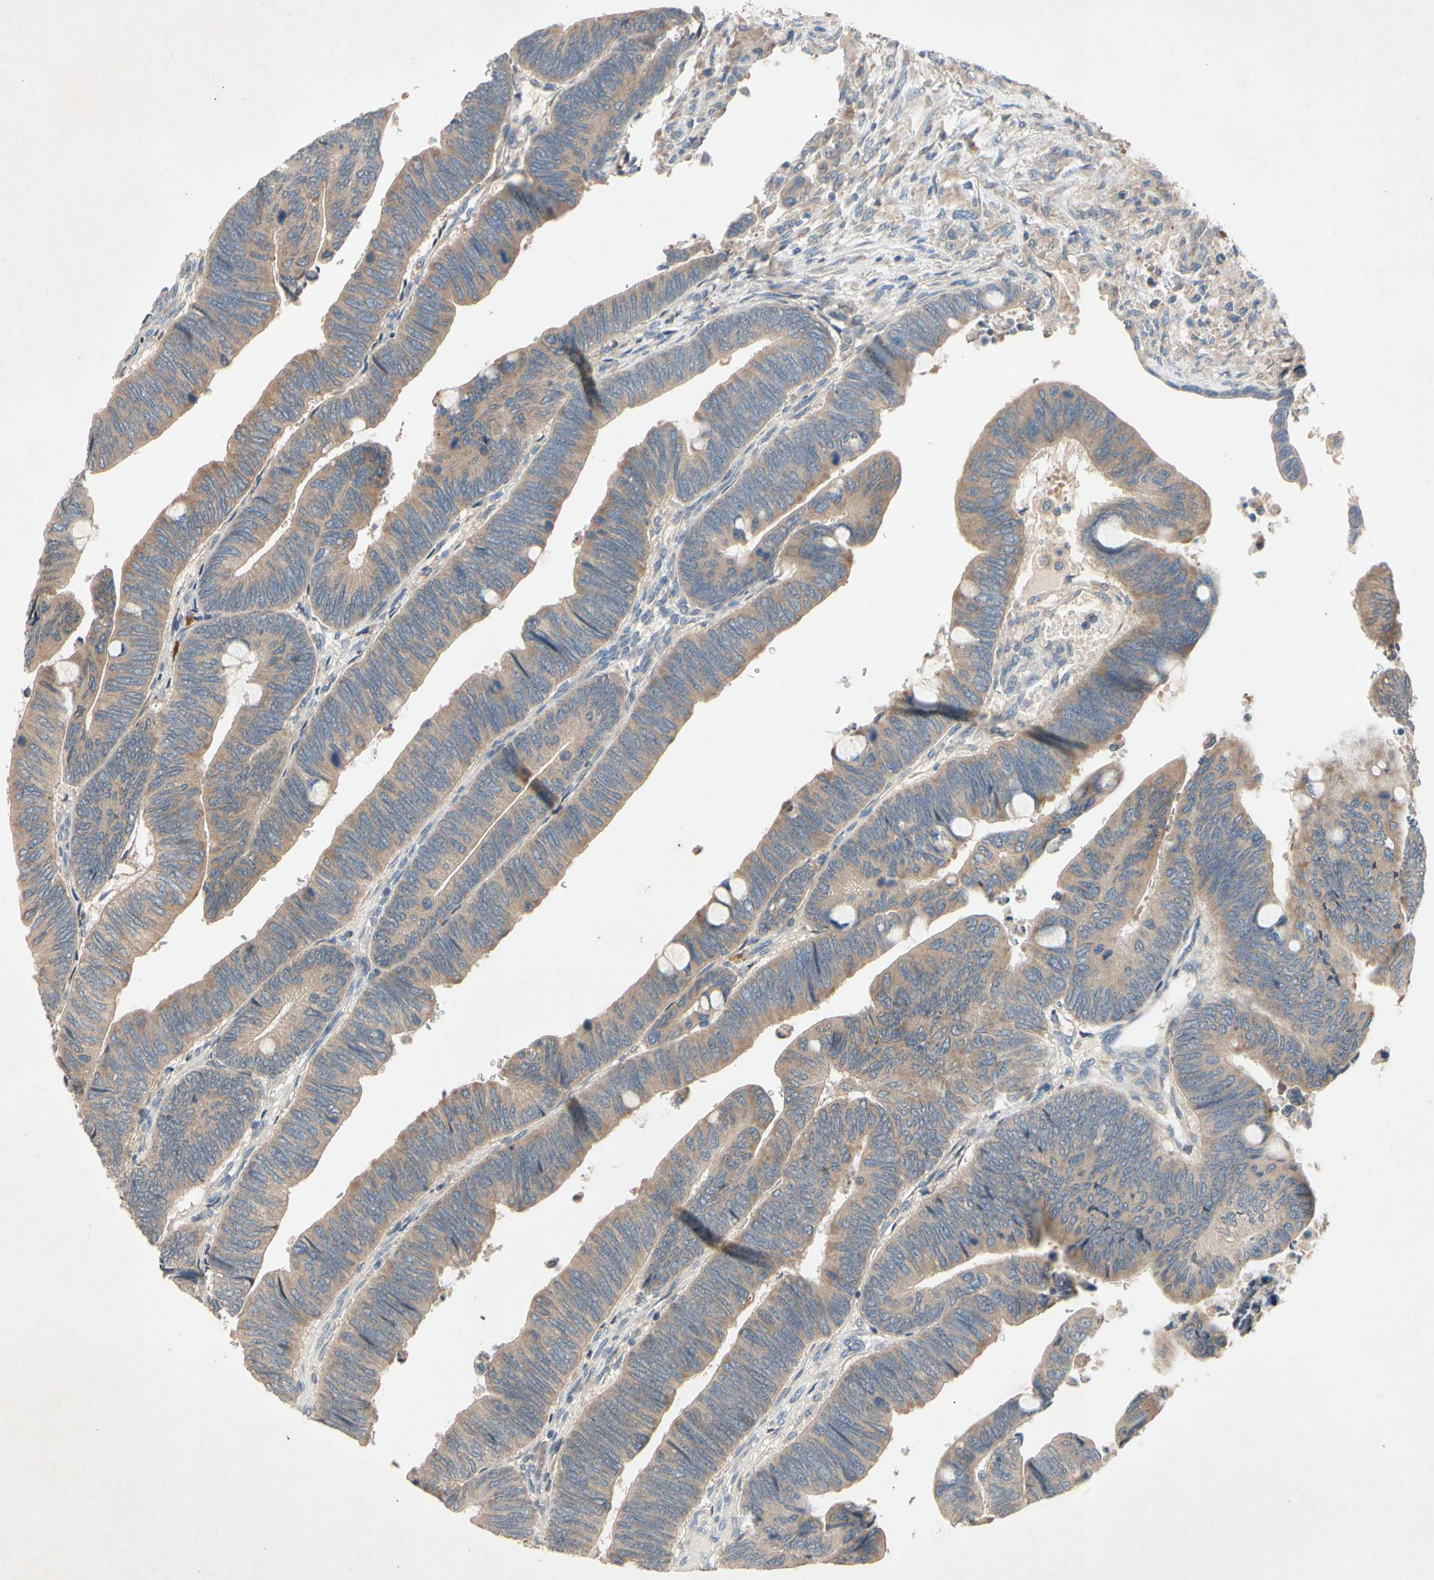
{"staining": {"intensity": "moderate", "quantity": ">75%", "location": "cytoplasmic/membranous"}, "tissue": "colorectal cancer", "cell_type": "Tumor cells", "image_type": "cancer", "snomed": [{"axis": "morphology", "description": "Normal tissue, NOS"}, {"axis": "morphology", "description": "Adenocarcinoma, NOS"}, {"axis": "topography", "description": "Rectum"}, {"axis": "topography", "description": "Peripheral nerve tissue"}], "caption": "Protein staining displays moderate cytoplasmic/membranous expression in about >75% of tumor cells in adenocarcinoma (colorectal).", "gene": "PRDX4", "patient": {"sex": "male", "age": 92}}